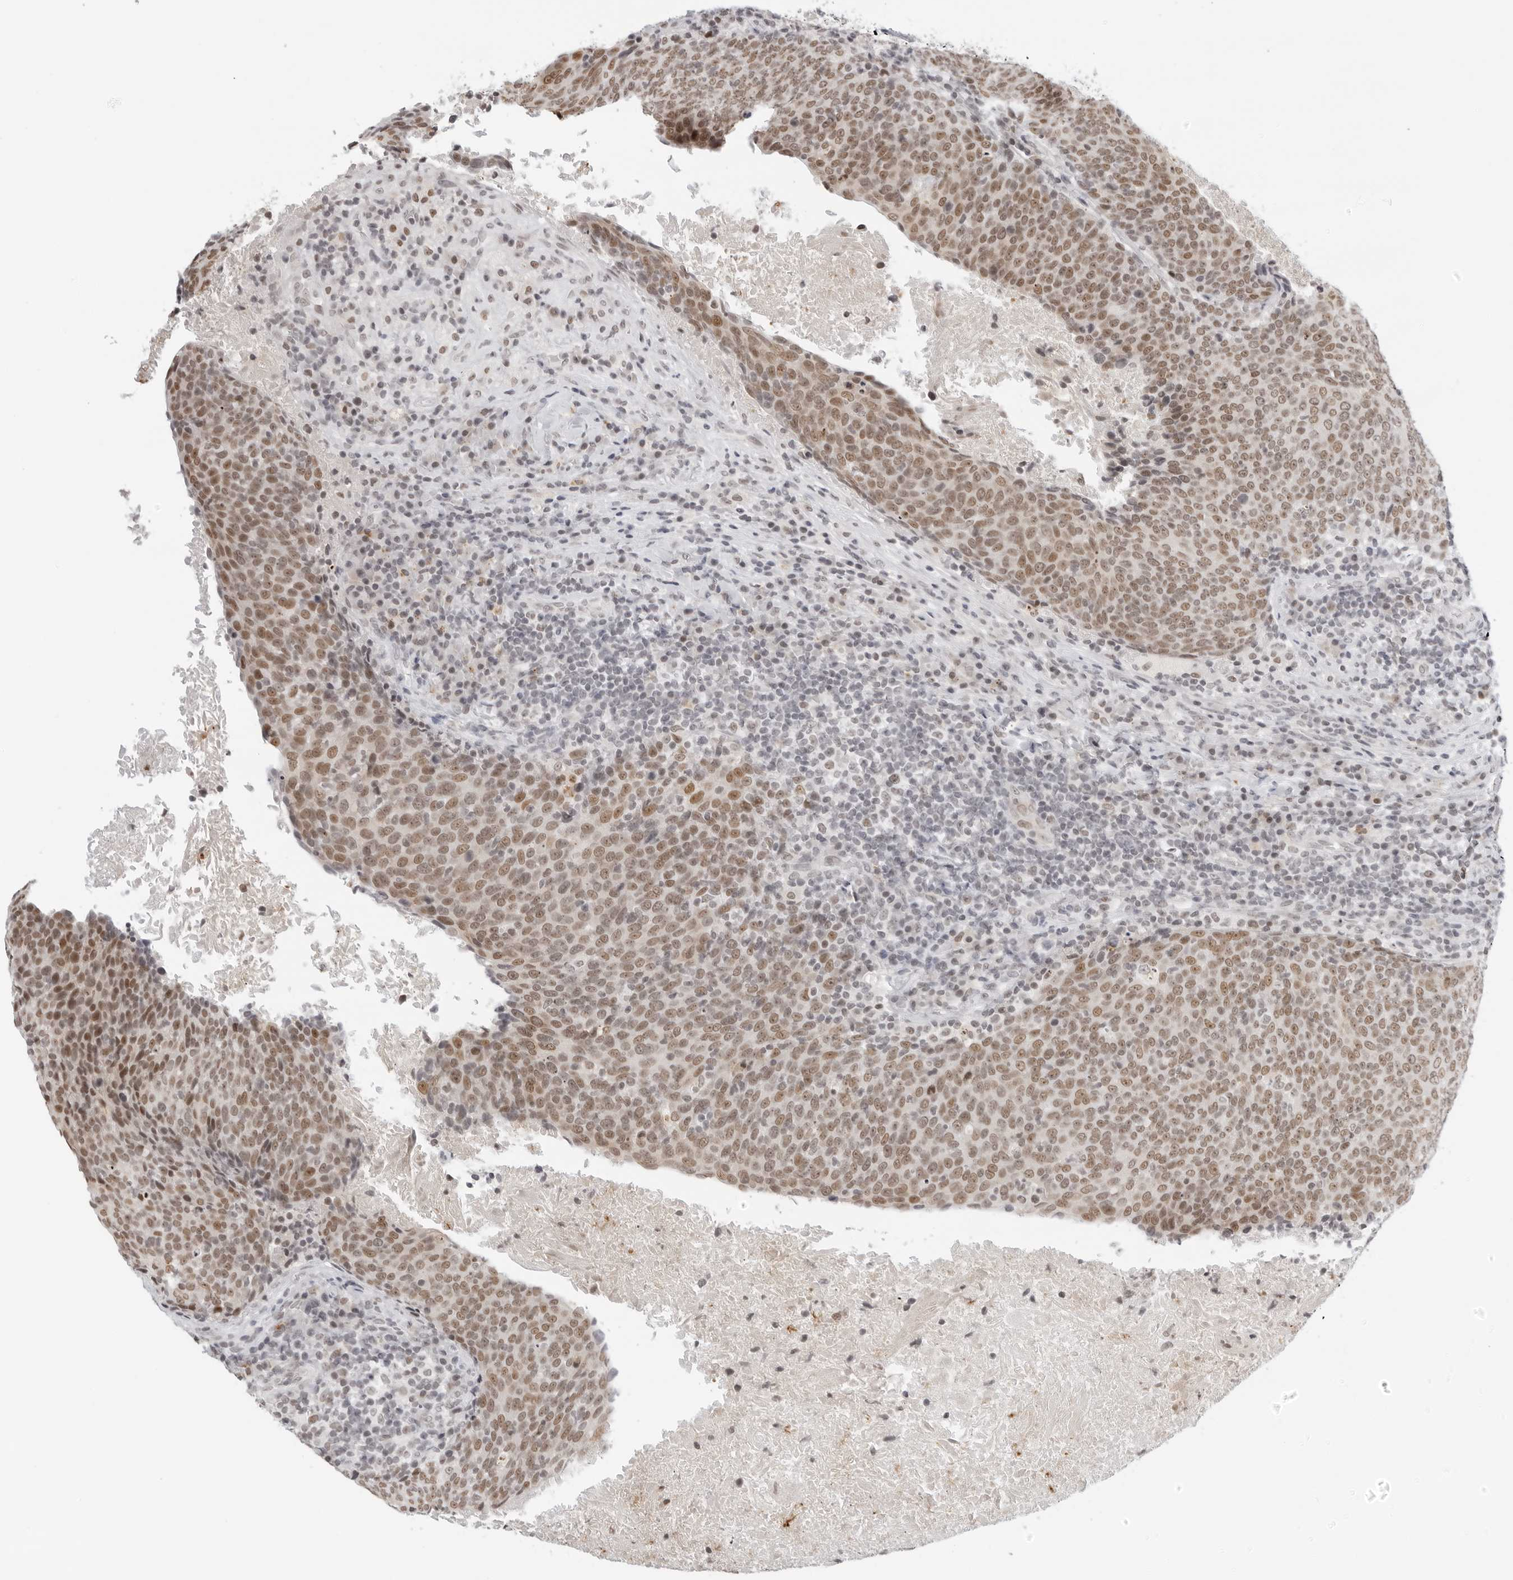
{"staining": {"intensity": "moderate", "quantity": ">75%", "location": "nuclear"}, "tissue": "head and neck cancer", "cell_type": "Tumor cells", "image_type": "cancer", "snomed": [{"axis": "morphology", "description": "Squamous cell carcinoma, NOS"}, {"axis": "morphology", "description": "Squamous cell carcinoma, metastatic, NOS"}, {"axis": "topography", "description": "Lymph node"}, {"axis": "topography", "description": "Head-Neck"}], "caption": "Protein staining of head and neck metastatic squamous cell carcinoma tissue shows moderate nuclear expression in about >75% of tumor cells. (DAB (3,3'-diaminobenzidine) IHC with brightfield microscopy, high magnification).", "gene": "MSH6", "patient": {"sex": "male", "age": 62}}